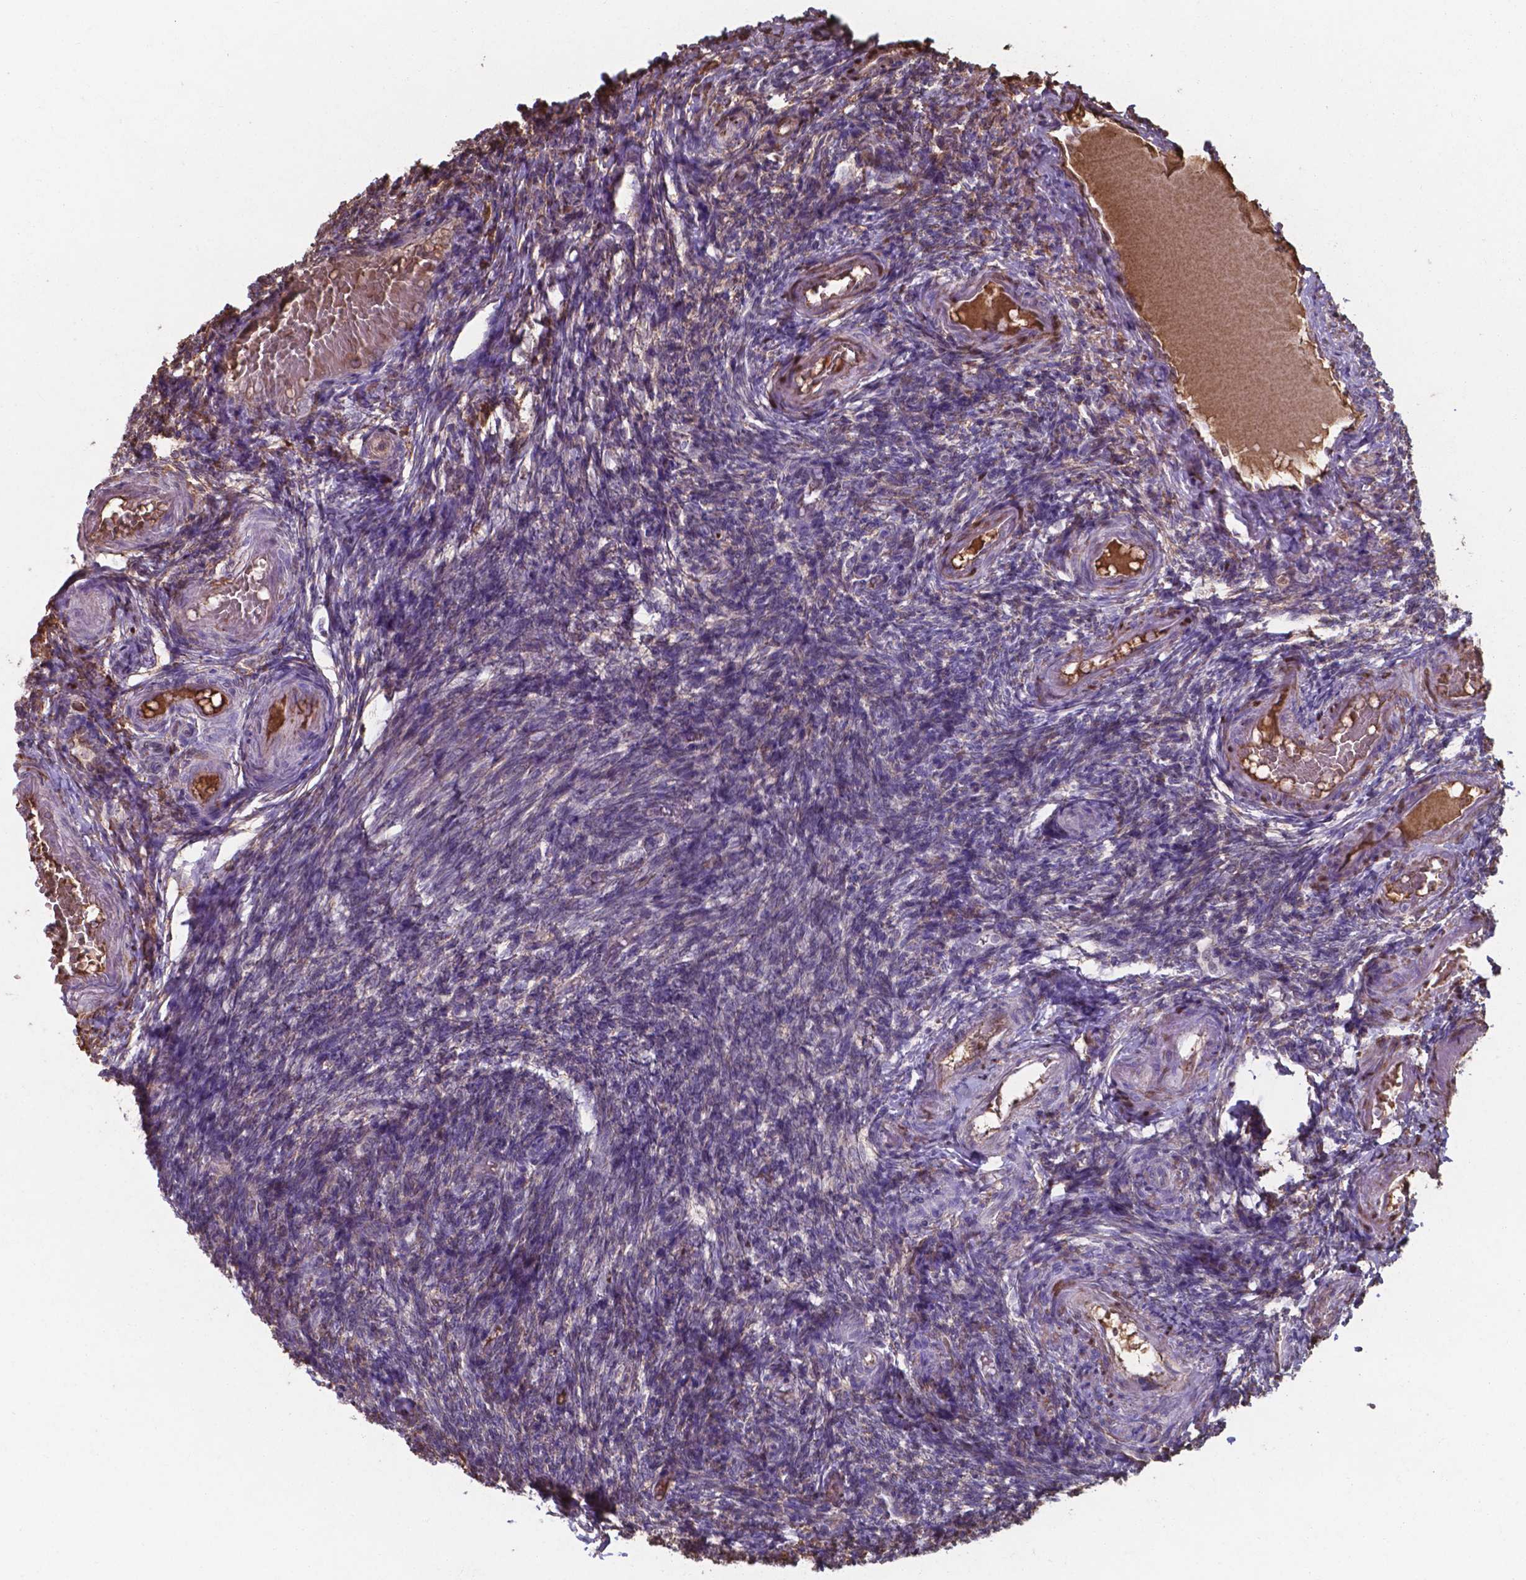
{"staining": {"intensity": "negative", "quantity": "none", "location": "none"}, "tissue": "ovary", "cell_type": "Ovarian stroma cells", "image_type": "normal", "snomed": [{"axis": "morphology", "description": "Normal tissue, NOS"}, {"axis": "topography", "description": "Ovary"}], "caption": "High power microscopy photomicrograph of an IHC image of benign ovary, revealing no significant positivity in ovarian stroma cells. (DAB (3,3'-diaminobenzidine) IHC visualized using brightfield microscopy, high magnification).", "gene": "SERPINA1", "patient": {"sex": "female", "age": 39}}